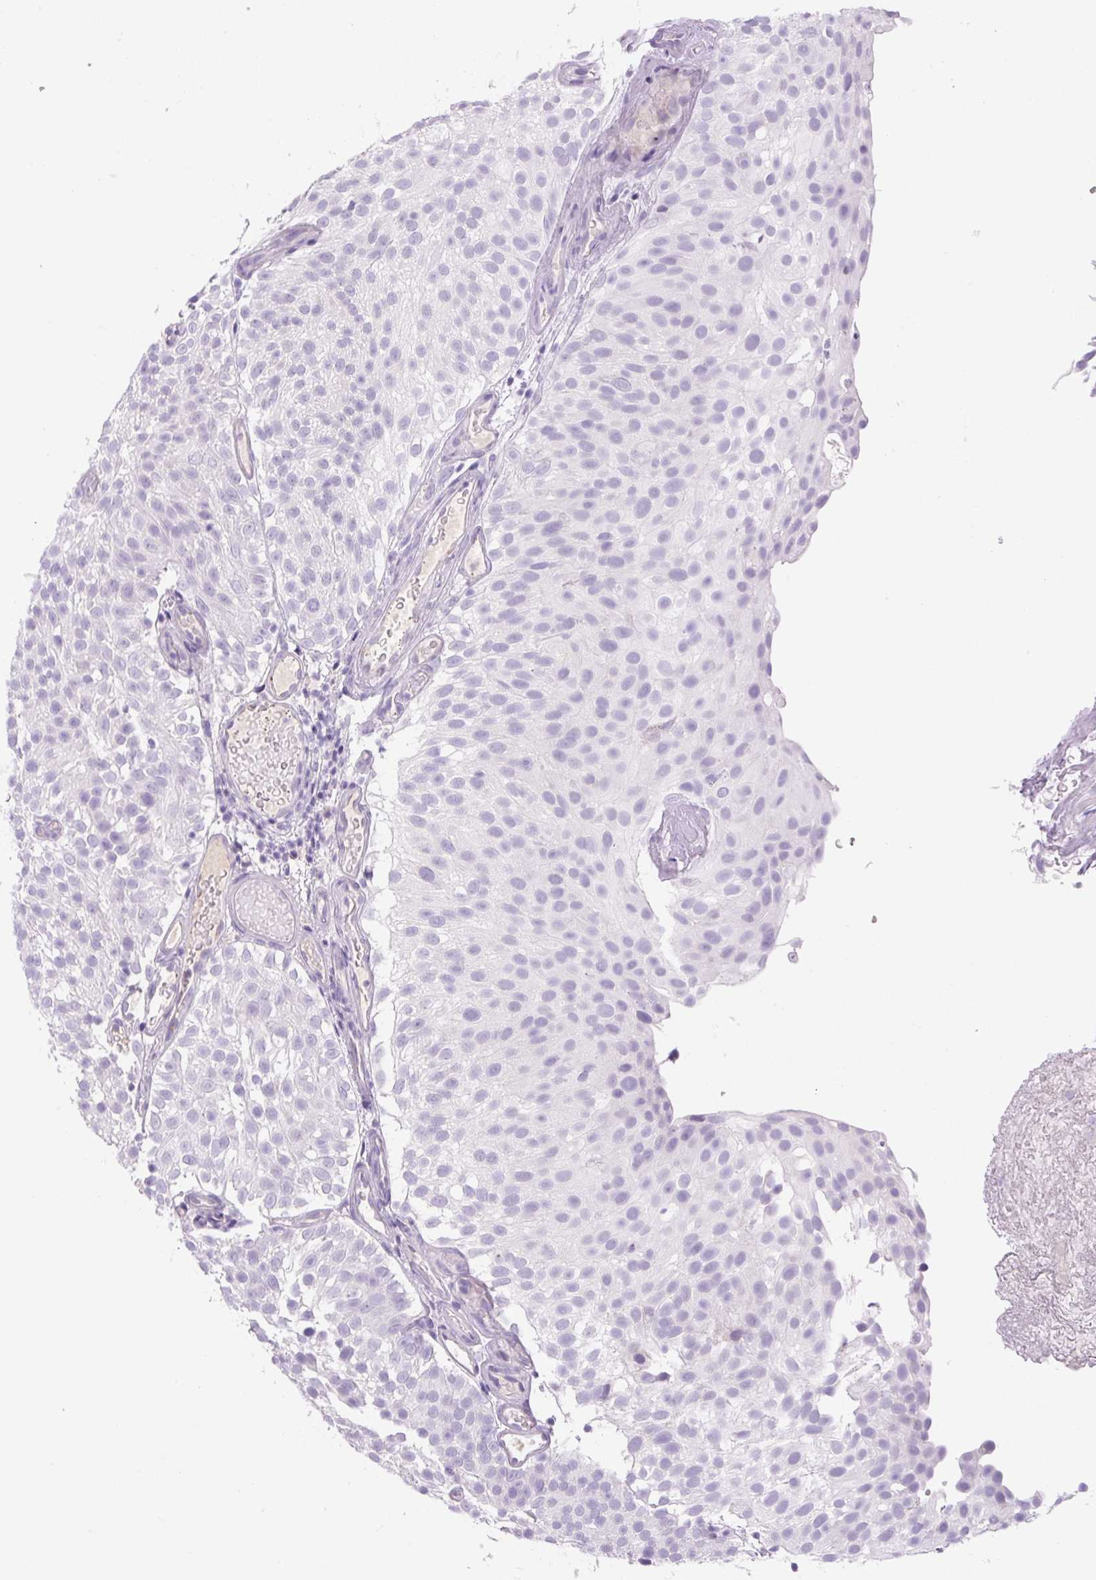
{"staining": {"intensity": "negative", "quantity": "none", "location": "none"}, "tissue": "urothelial cancer", "cell_type": "Tumor cells", "image_type": "cancer", "snomed": [{"axis": "morphology", "description": "Urothelial carcinoma, Low grade"}, {"axis": "topography", "description": "Urinary bladder"}], "caption": "Histopathology image shows no significant protein positivity in tumor cells of urothelial carcinoma (low-grade).", "gene": "RSPO4", "patient": {"sex": "male", "age": 78}}